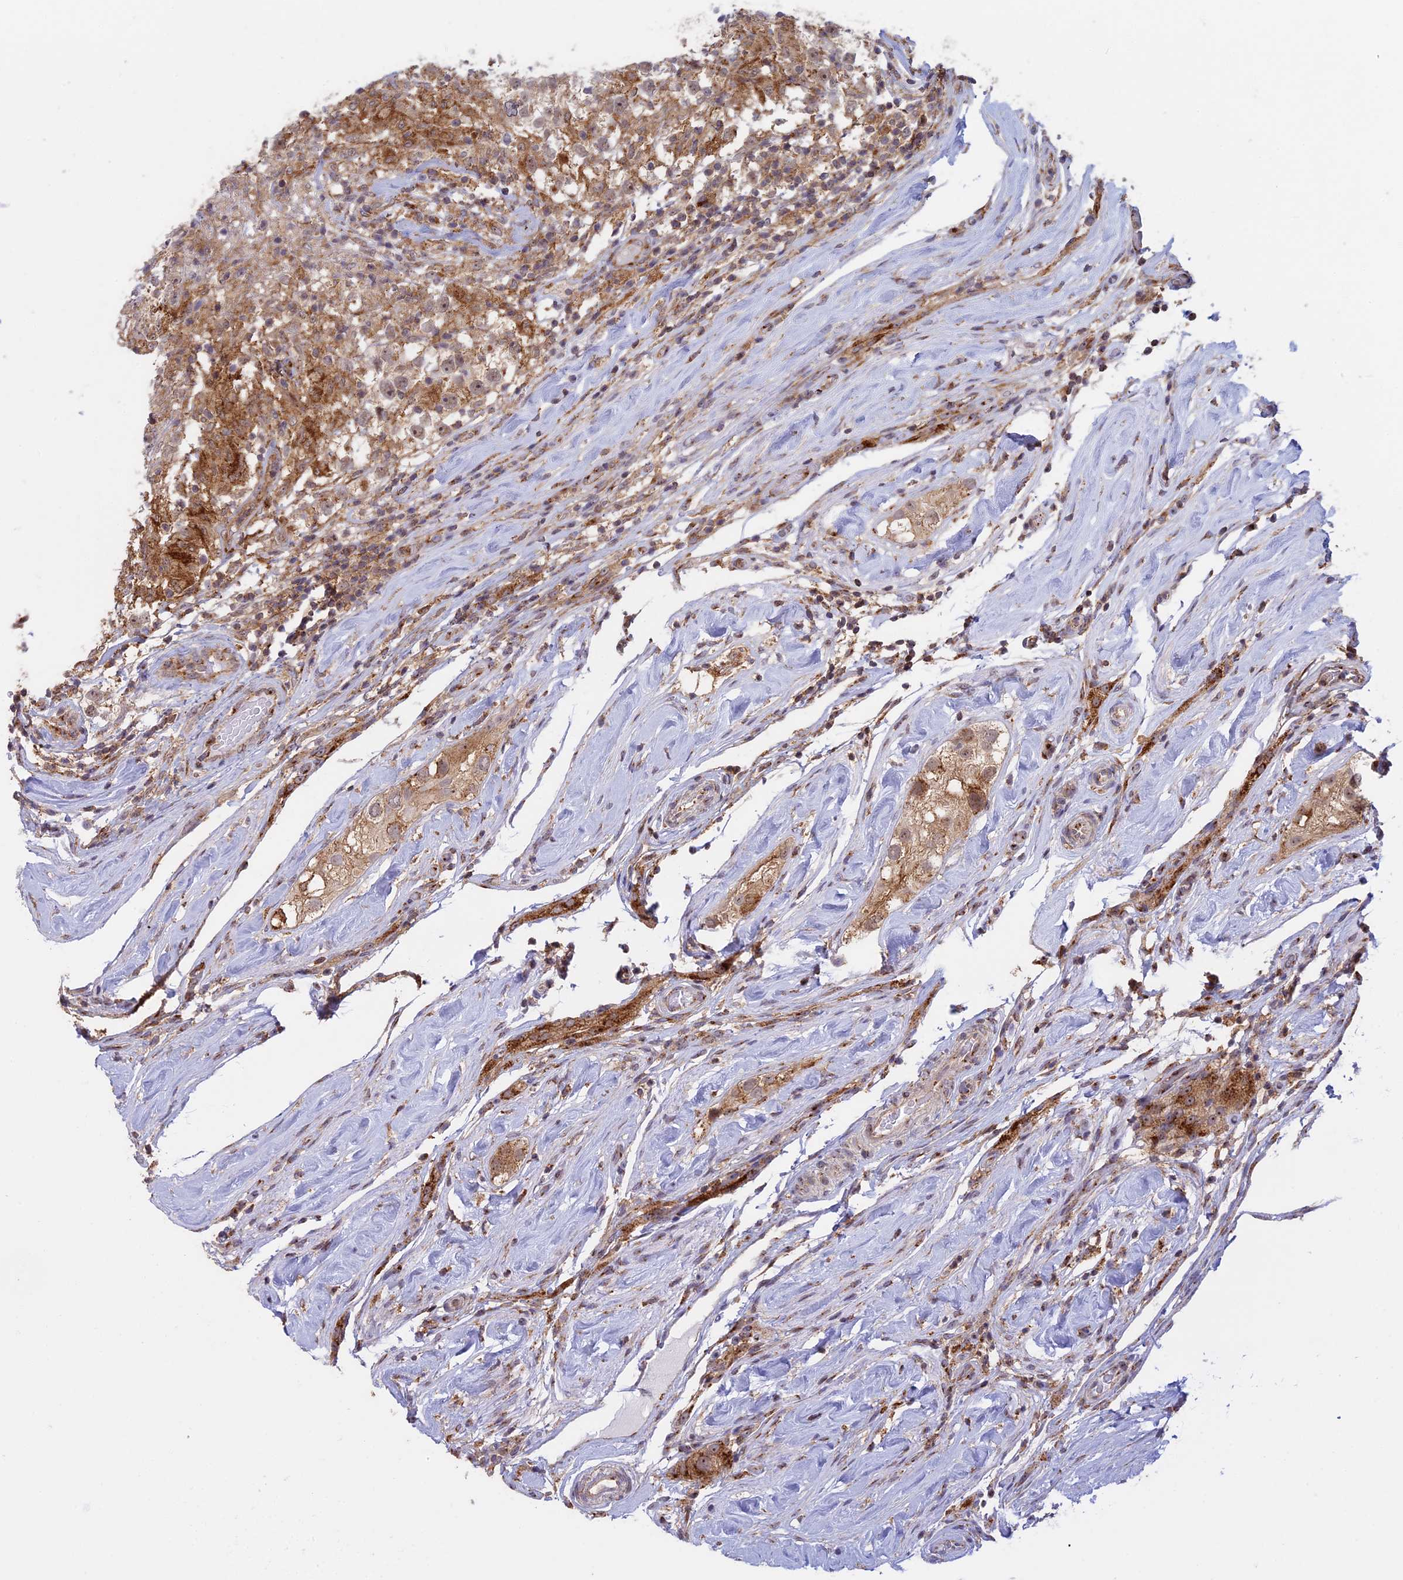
{"staining": {"intensity": "moderate", "quantity": ">75%", "location": "cytoplasmic/membranous"}, "tissue": "testis cancer", "cell_type": "Tumor cells", "image_type": "cancer", "snomed": [{"axis": "morphology", "description": "Seminoma, NOS"}, {"axis": "topography", "description": "Testis"}], "caption": "IHC (DAB (3,3'-diaminobenzidine)) staining of human testis seminoma displays moderate cytoplasmic/membranous protein expression in about >75% of tumor cells. IHC stains the protein in brown and the nuclei are stained blue.", "gene": "CLINT1", "patient": {"sex": "male", "age": 46}}